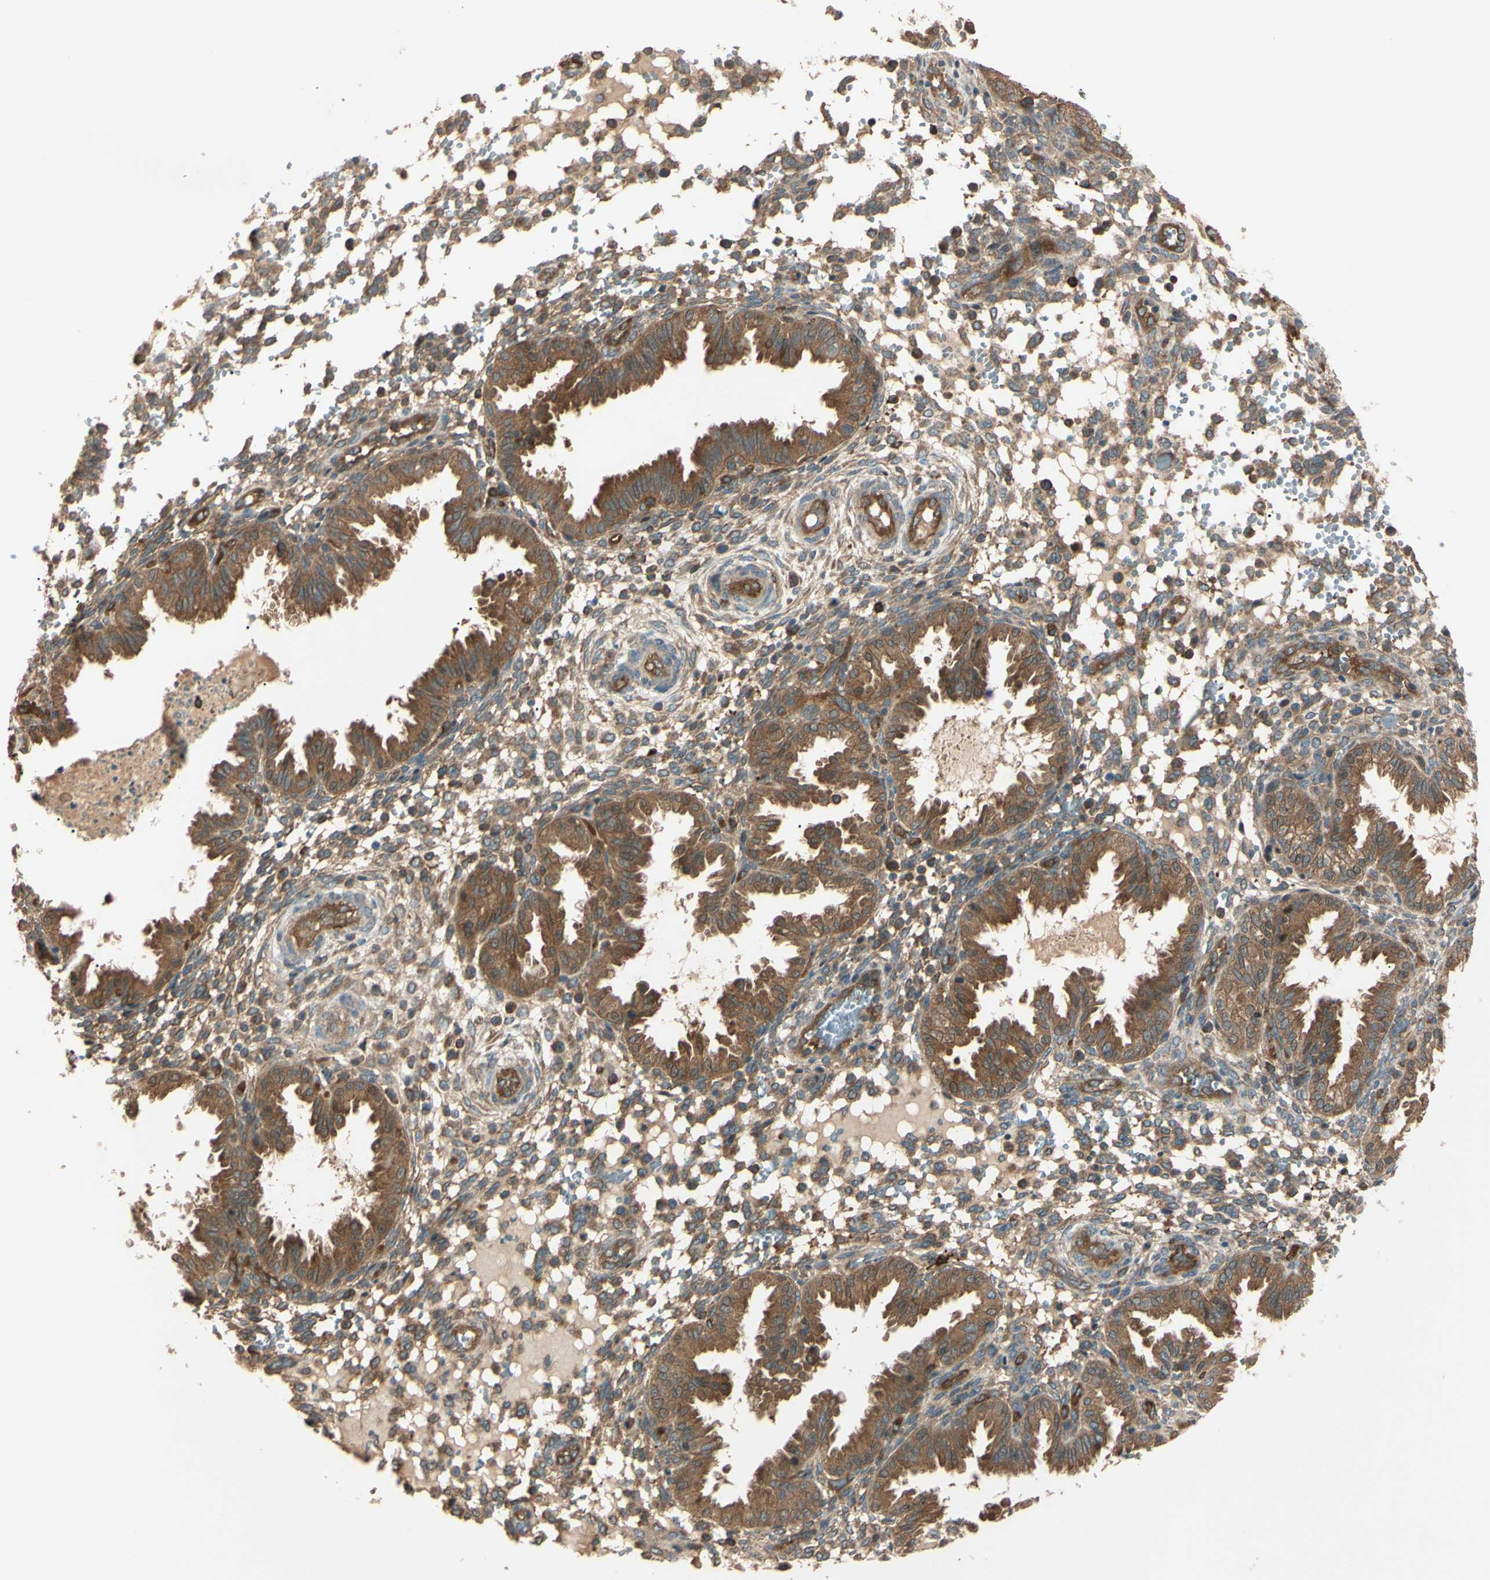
{"staining": {"intensity": "moderate", "quantity": ">75%", "location": "cytoplasmic/membranous"}, "tissue": "endometrium", "cell_type": "Cells in endometrial stroma", "image_type": "normal", "snomed": [{"axis": "morphology", "description": "Normal tissue, NOS"}, {"axis": "topography", "description": "Endometrium"}], "caption": "Immunohistochemical staining of unremarkable endometrium reveals moderate cytoplasmic/membranous protein staining in approximately >75% of cells in endometrial stroma. The staining is performed using DAB brown chromogen to label protein expression. The nuclei are counter-stained blue using hematoxylin.", "gene": "PTPN12", "patient": {"sex": "female", "age": 33}}